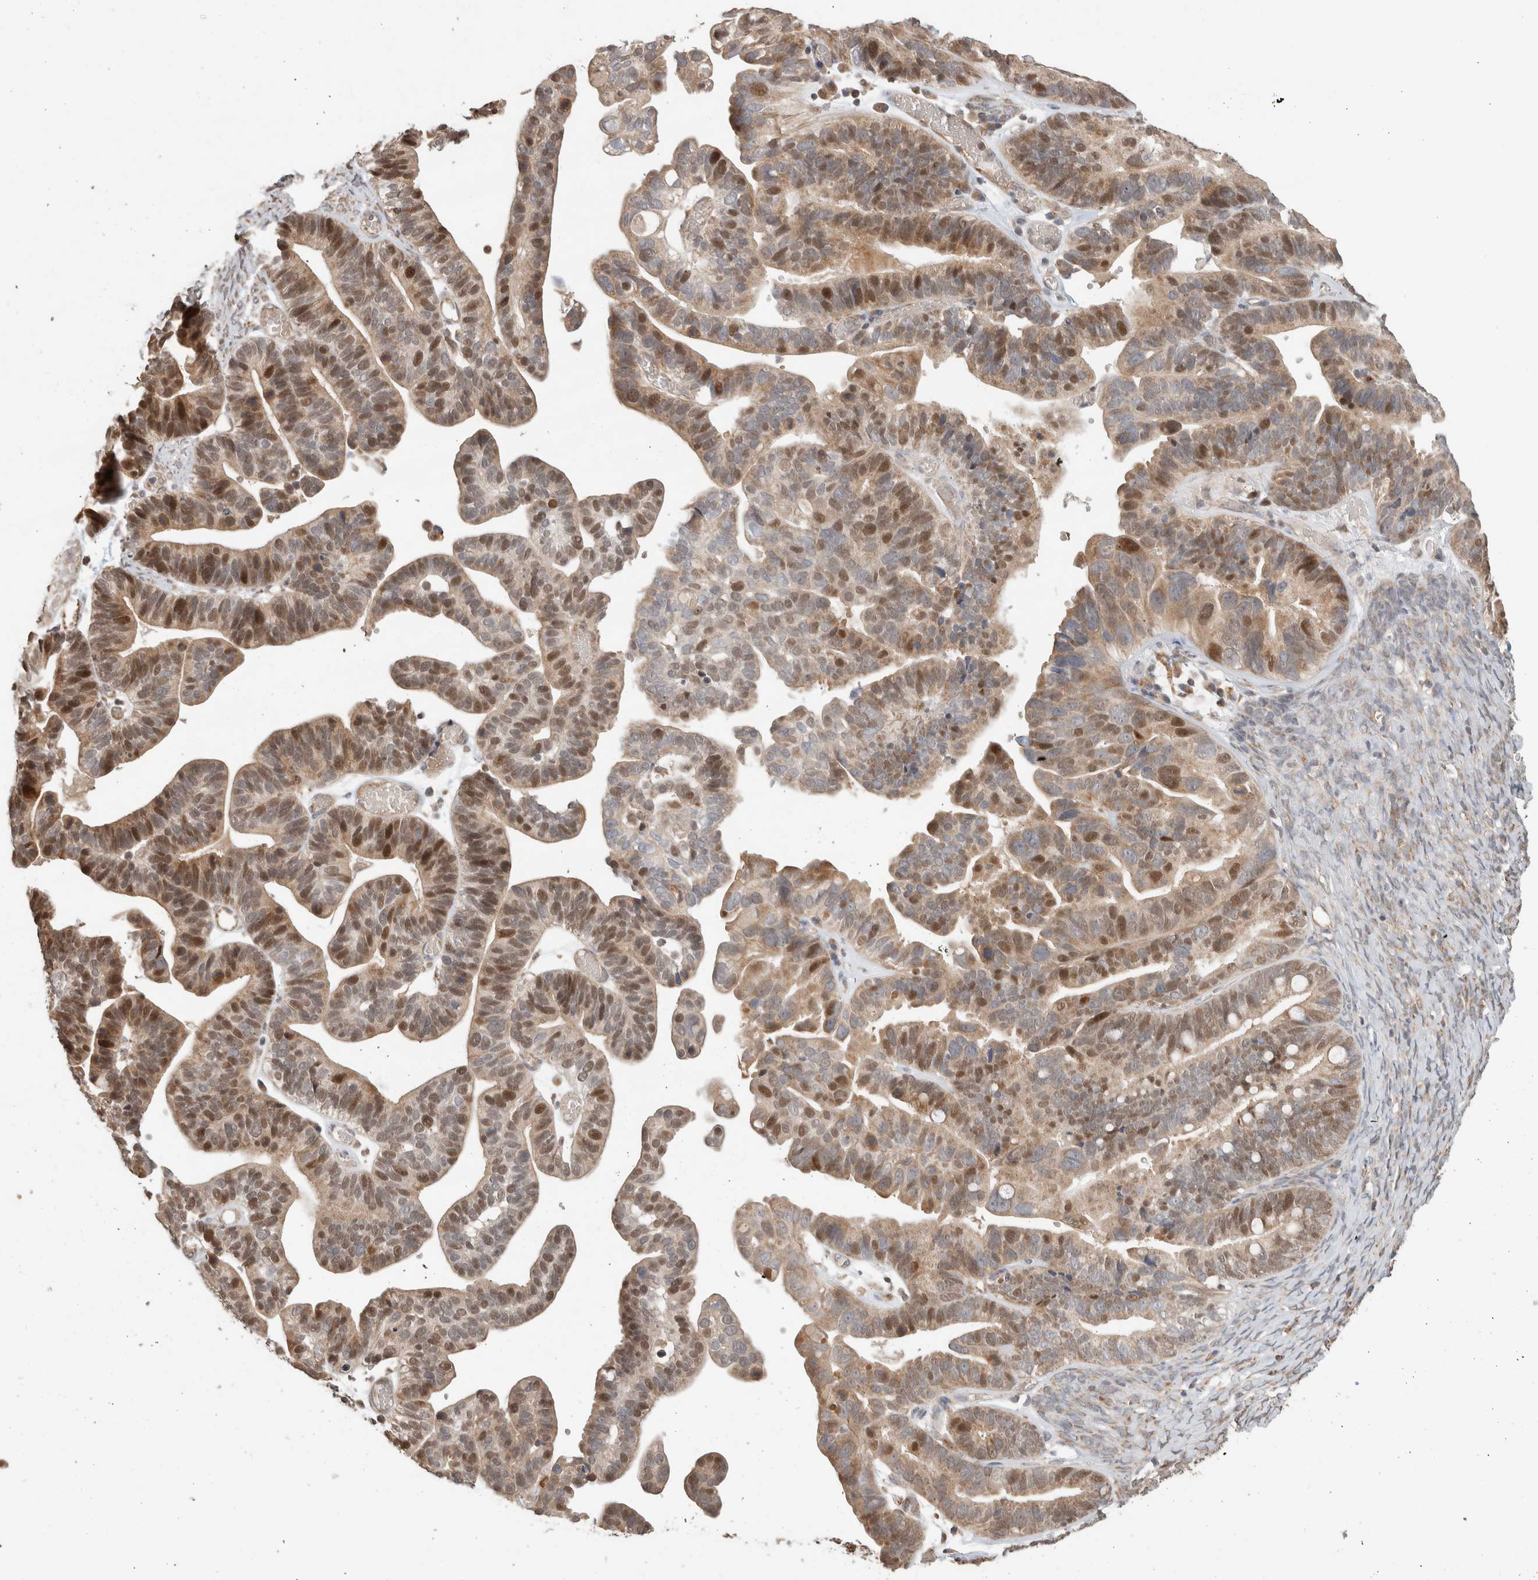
{"staining": {"intensity": "moderate", "quantity": ">75%", "location": "cytoplasmic/membranous,nuclear"}, "tissue": "ovarian cancer", "cell_type": "Tumor cells", "image_type": "cancer", "snomed": [{"axis": "morphology", "description": "Cystadenocarcinoma, serous, NOS"}, {"axis": "topography", "description": "Ovary"}], "caption": "Immunohistochemistry image of neoplastic tissue: serous cystadenocarcinoma (ovarian) stained using IHC displays medium levels of moderate protein expression localized specifically in the cytoplasmic/membranous and nuclear of tumor cells, appearing as a cytoplasmic/membranous and nuclear brown color.", "gene": "GINS4", "patient": {"sex": "female", "age": 56}}